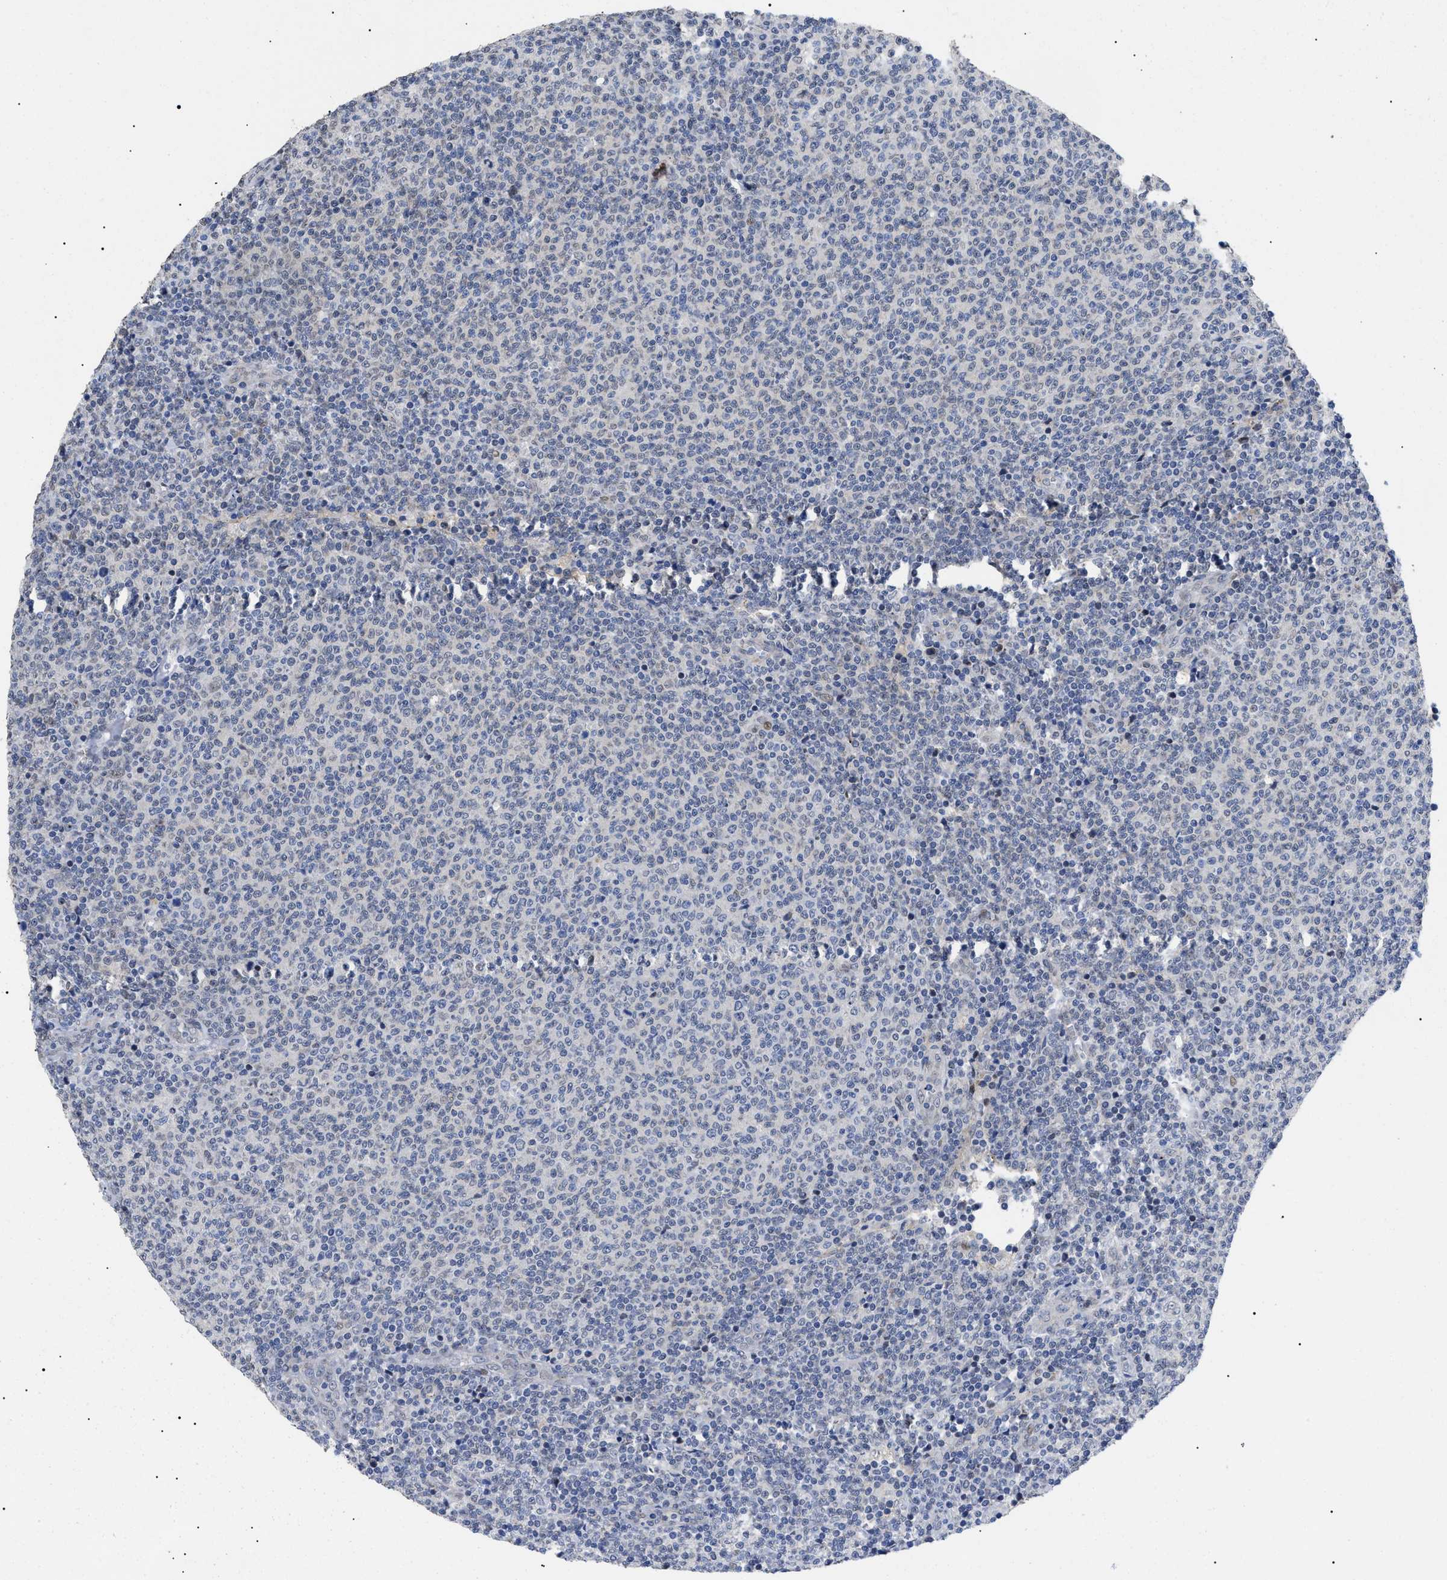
{"staining": {"intensity": "negative", "quantity": "none", "location": "none"}, "tissue": "lymphoma", "cell_type": "Tumor cells", "image_type": "cancer", "snomed": [{"axis": "morphology", "description": "Malignant lymphoma, non-Hodgkin's type, Low grade"}, {"axis": "topography", "description": "Lymph node"}], "caption": "This is an immunohistochemistry (IHC) photomicrograph of human low-grade malignant lymphoma, non-Hodgkin's type. There is no staining in tumor cells.", "gene": "SFXN5", "patient": {"sex": "male", "age": 66}}